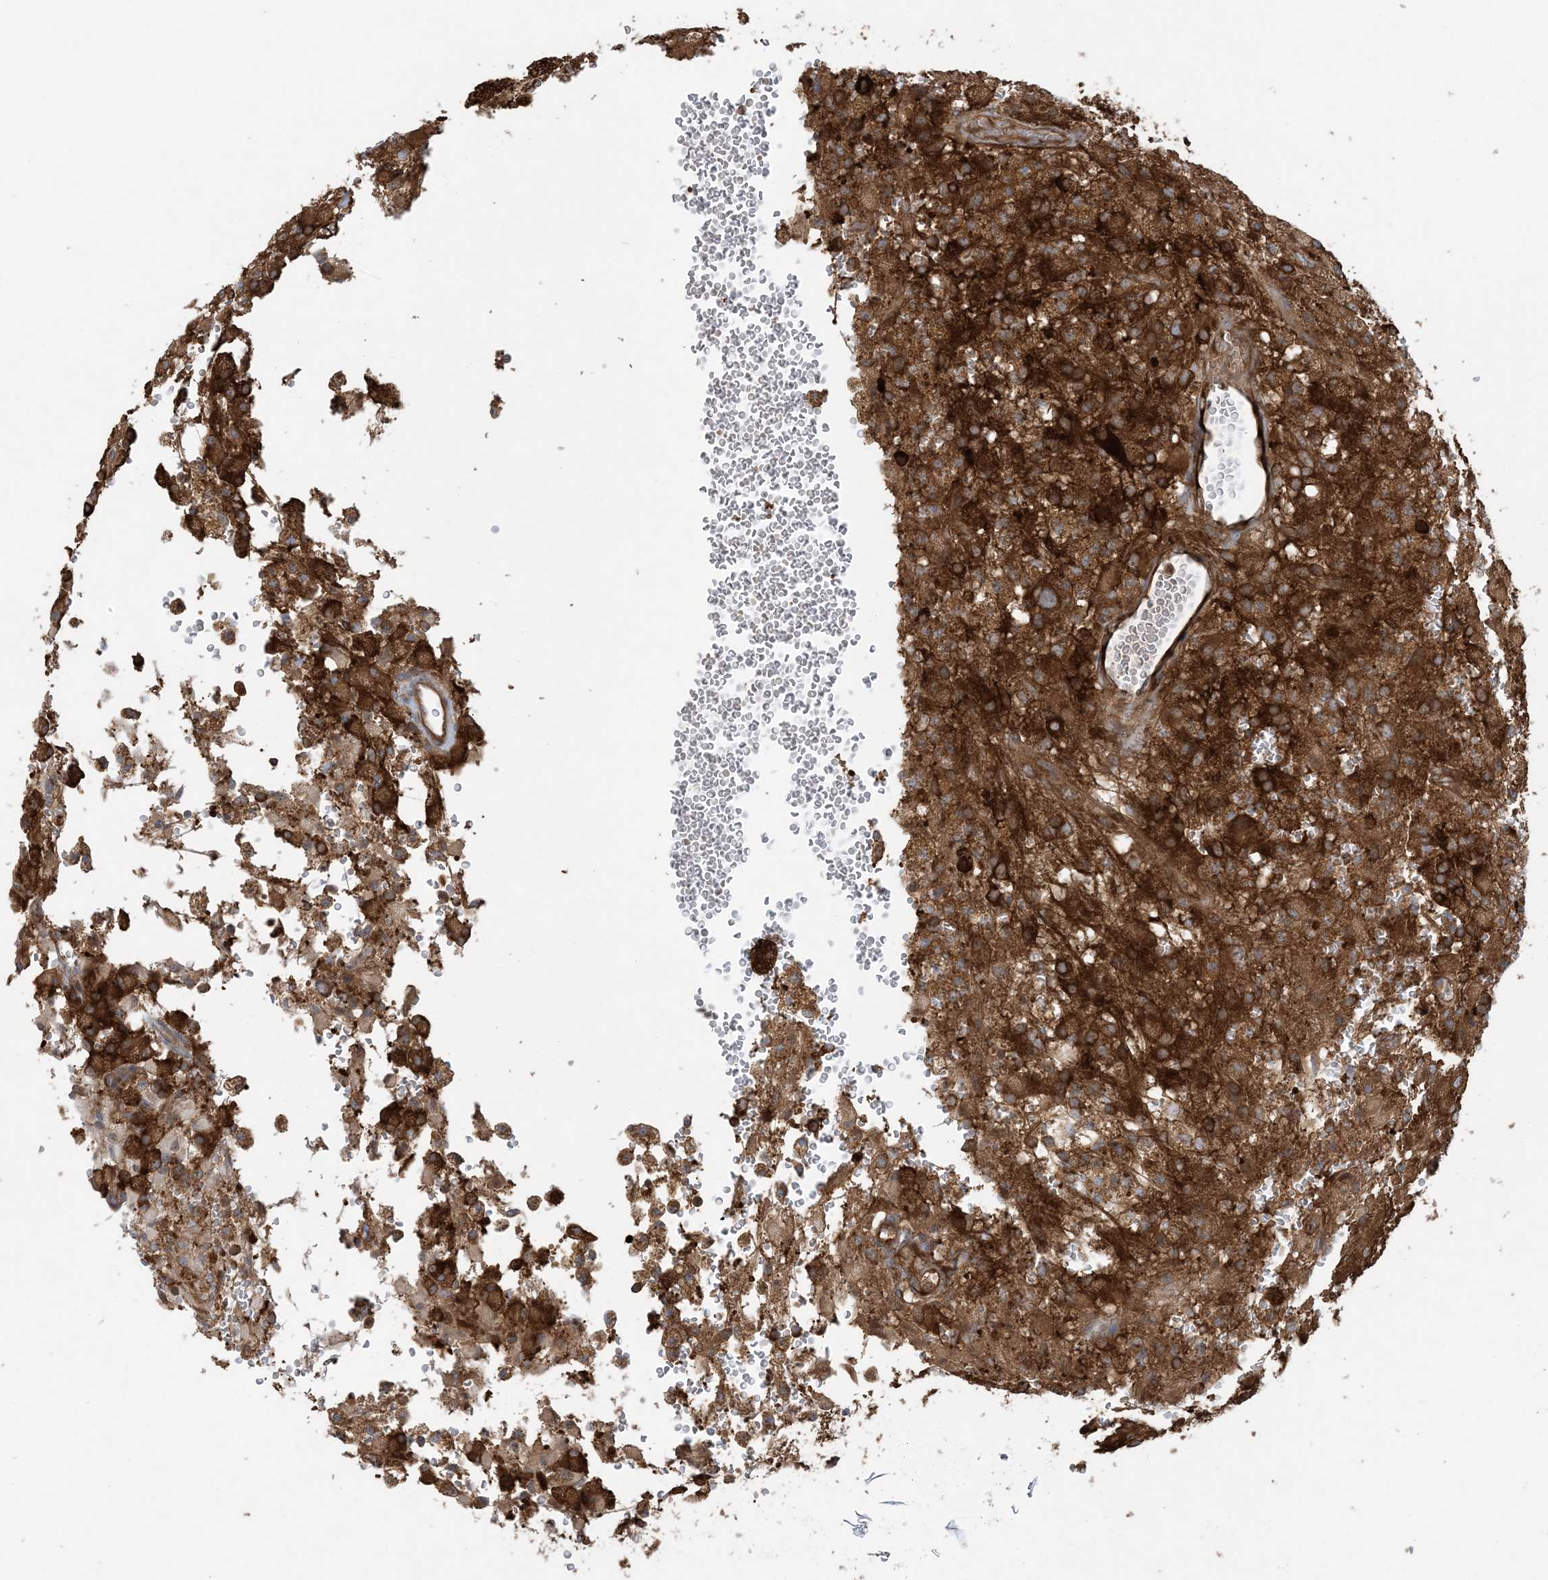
{"staining": {"intensity": "strong", "quantity": ">75%", "location": "cytoplasmic/membranous"}, "tissue": "glioma", "cell_type": "Tumor cells", "image_type": "cancer", "snomed": [{"axis": "morphology", "description": "Glioma, malignant, High grade"}, {"axis": "topography", "description": "Brain"}], "caption": "This histopathology image shows IHC staining of malignant high-grade glioma, with high strong cytoplasmic/membranous expression in approximately >75% of tumor cells.", "gene": "OLA1", "patient": {"sex": "female", "age": 59}}